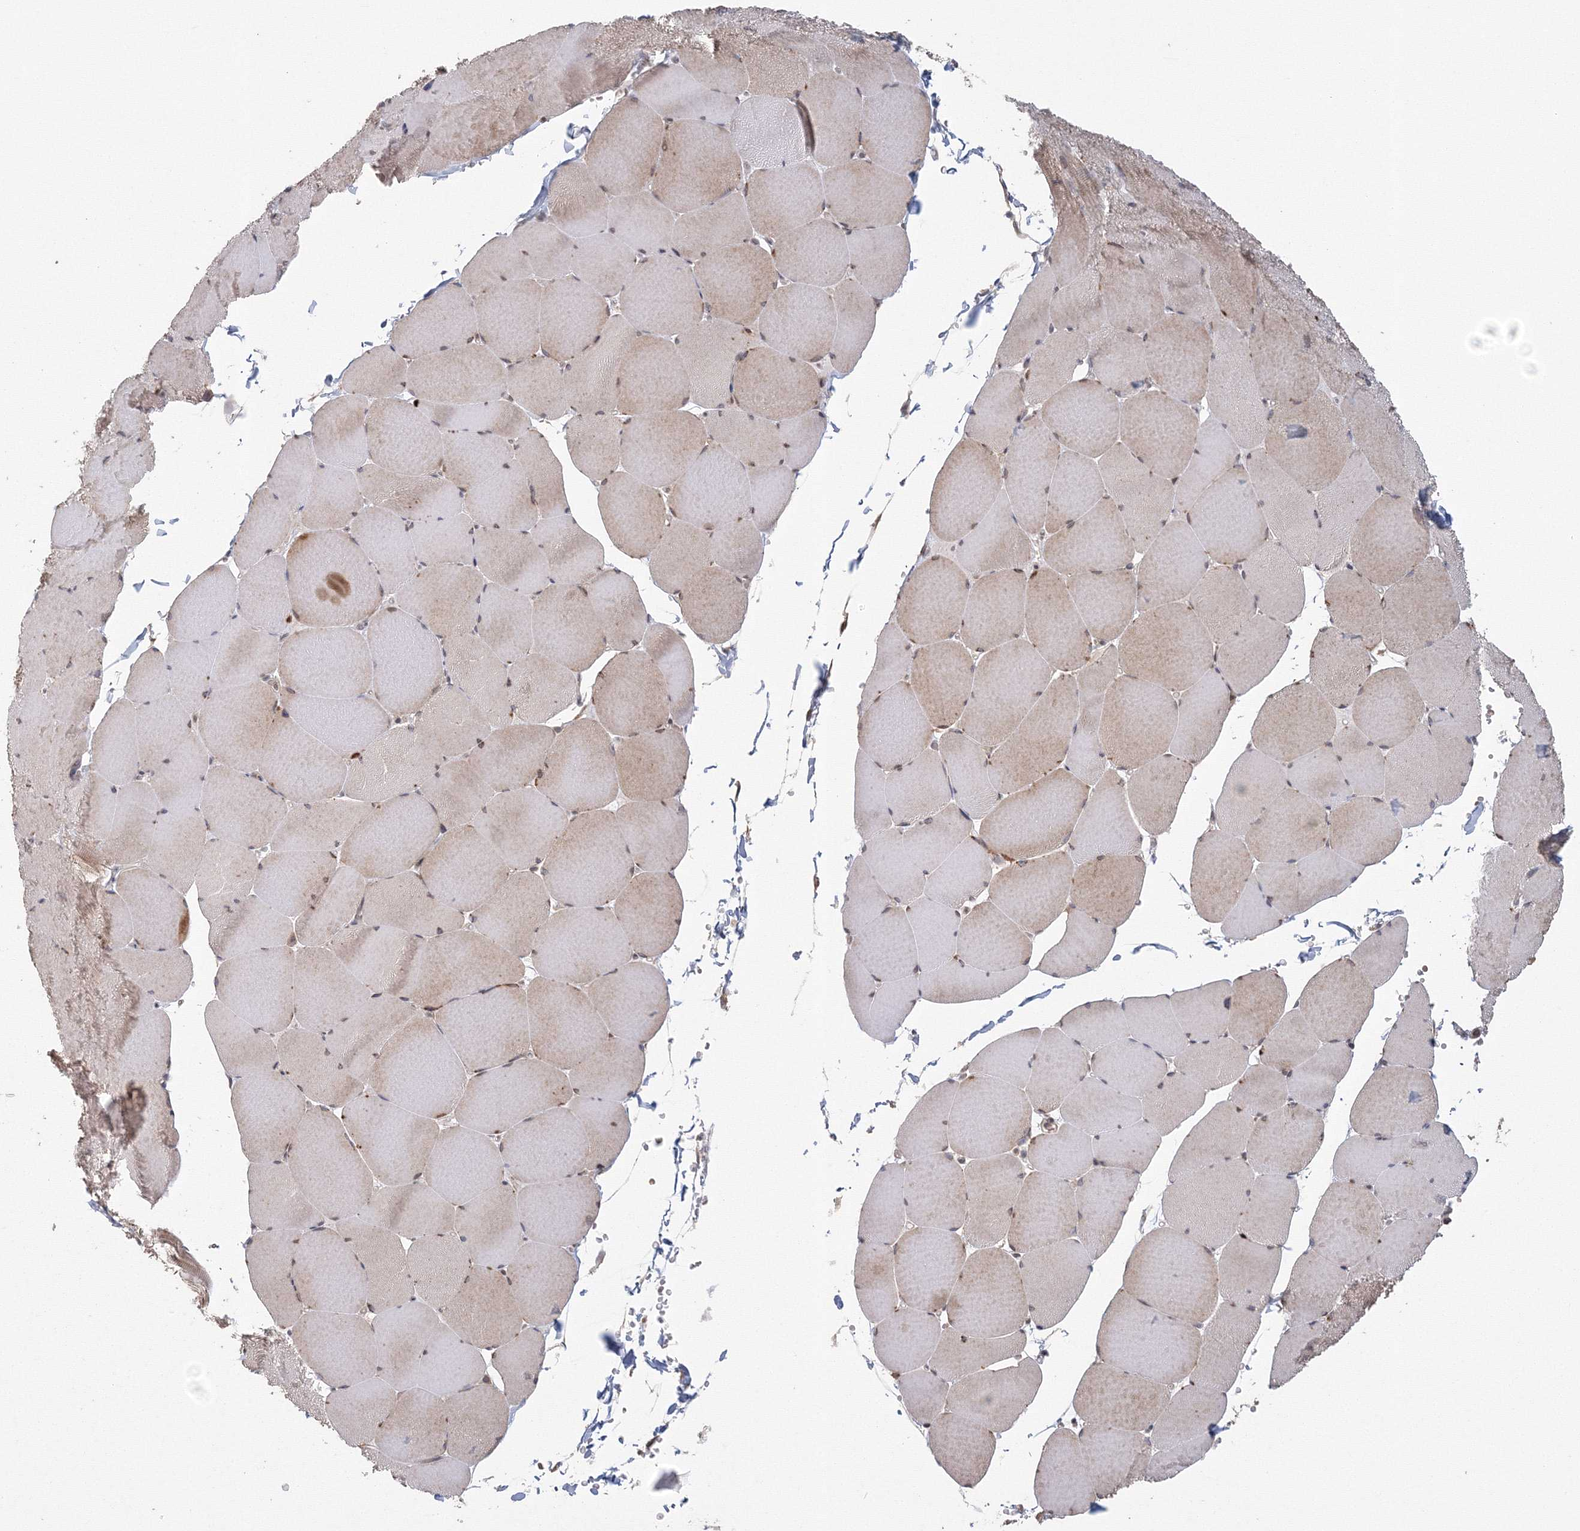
{"staining": {"intensity": "moderate", "quantity": "25%-75%", "location": "cytoplasmic/membranous,nuclear"}, "tissue": "skeletal muscle", "cell_type": "Myocytes", "image_type": "normal", "snomed": [{"axis": "morphology", "description": "Normal tissue, NOS"}, {"axis": "topography", "description": "Skeletal muscle"}, {"axis": "topography", "description": "Head-Neck"}], "caption": "Benign skeletal muscle reveals moderate cytoplasmic/membranous,nuclear staining in approximately 25%-75% of myocytes, visualized by immunohistochemistry. Ihc stains the protein of interest in brown and the nuclei are stained blue.", "gene": "TACC2", "patient": {"sex": "male", "age": 66}}